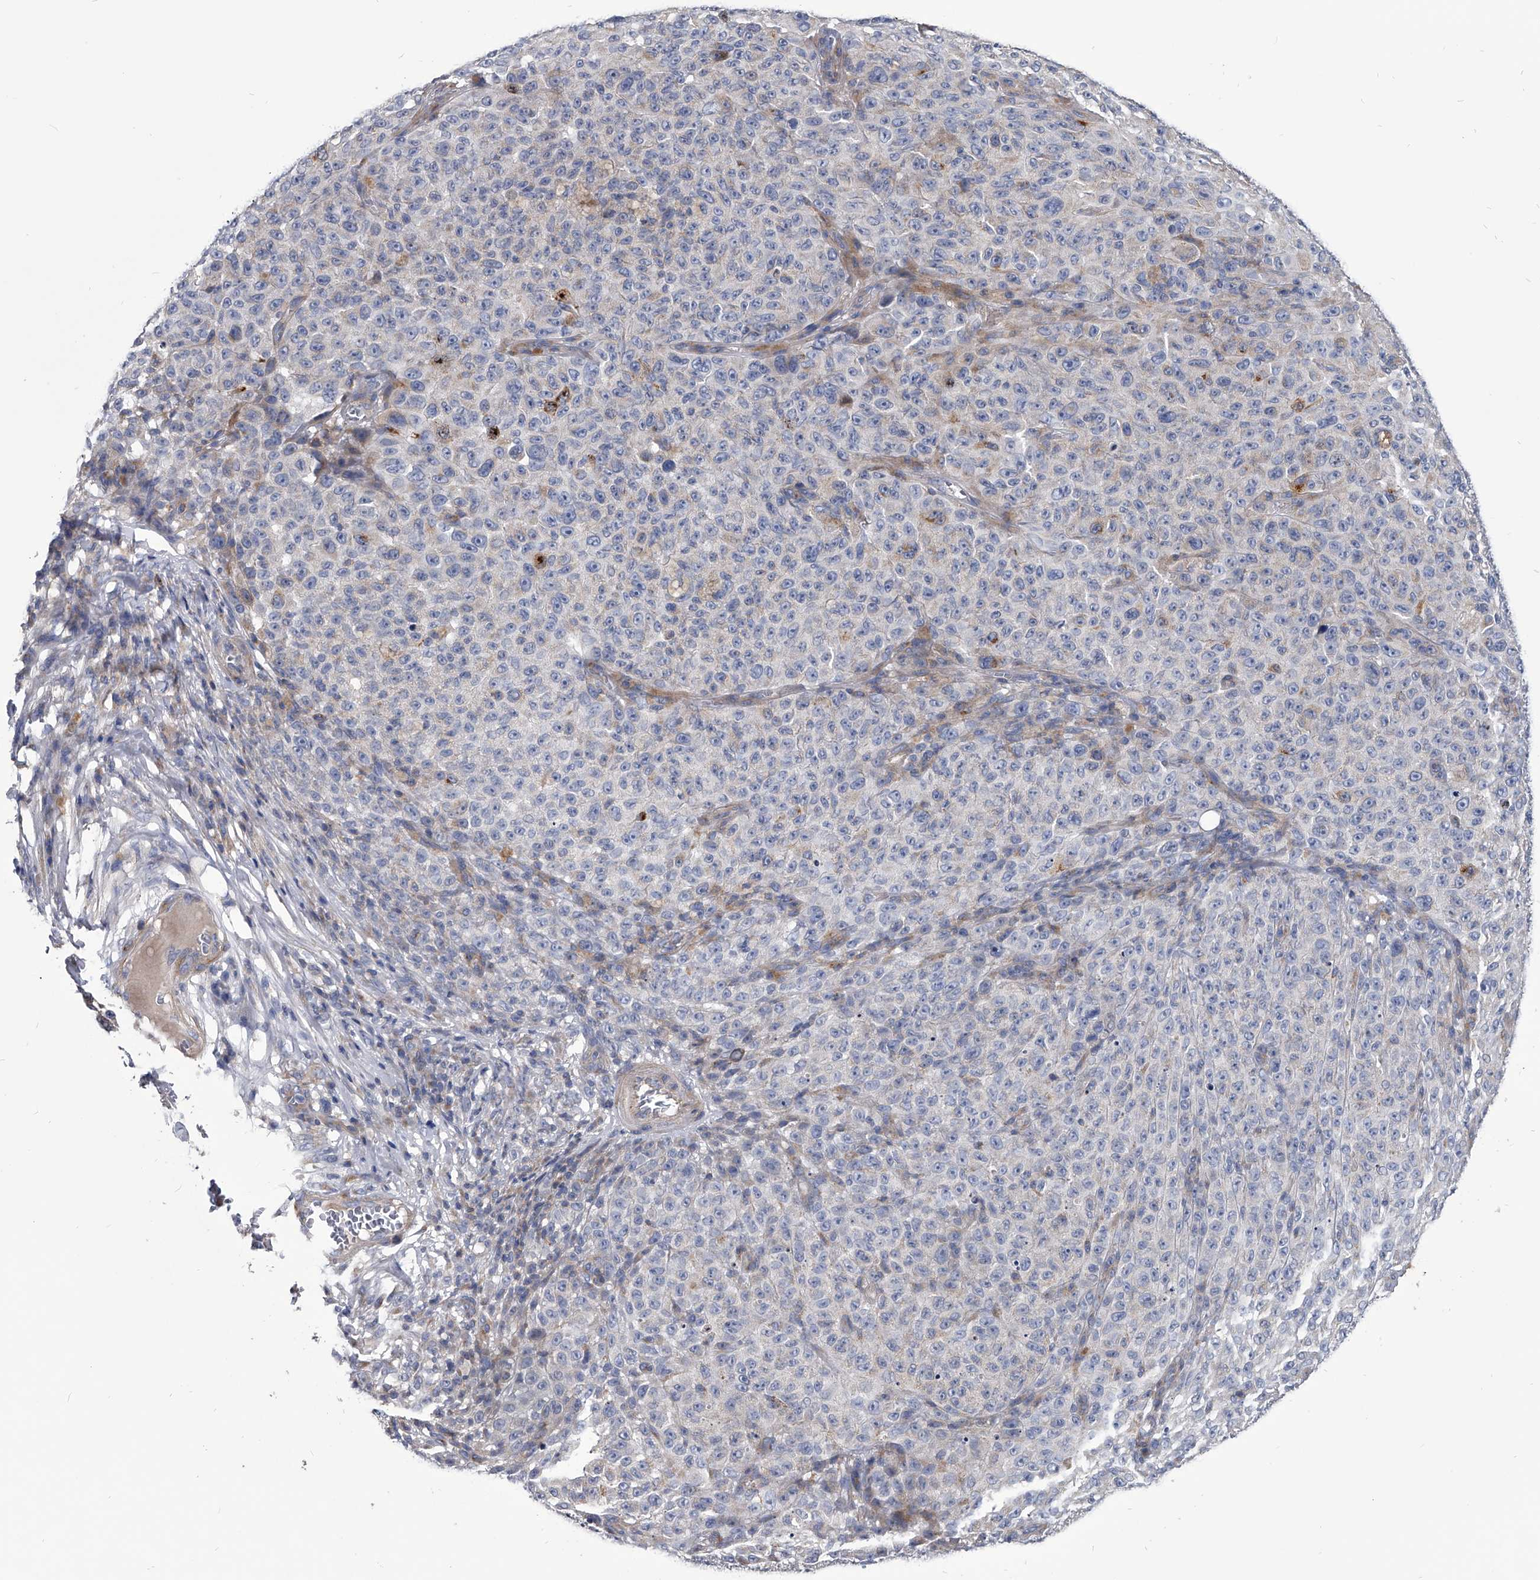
{"staining": {"intensity": "negative", "quantity": "none", "location": "none"}, "tissue": "melanoma", "cell_type": "Tumor cells", "image_type": "cancer", "snomed": [{"axis": "morphology", "description": "Malignant melanoma, NOS"}, {"axis": "topography", "description": "Skin"}], "caption": "Malignant melanoma was stained to show a protein in brown. There is no significant staining in tumor cells.", "gene": "SPP1", "patient": {"sex": "female", "age": 82}}